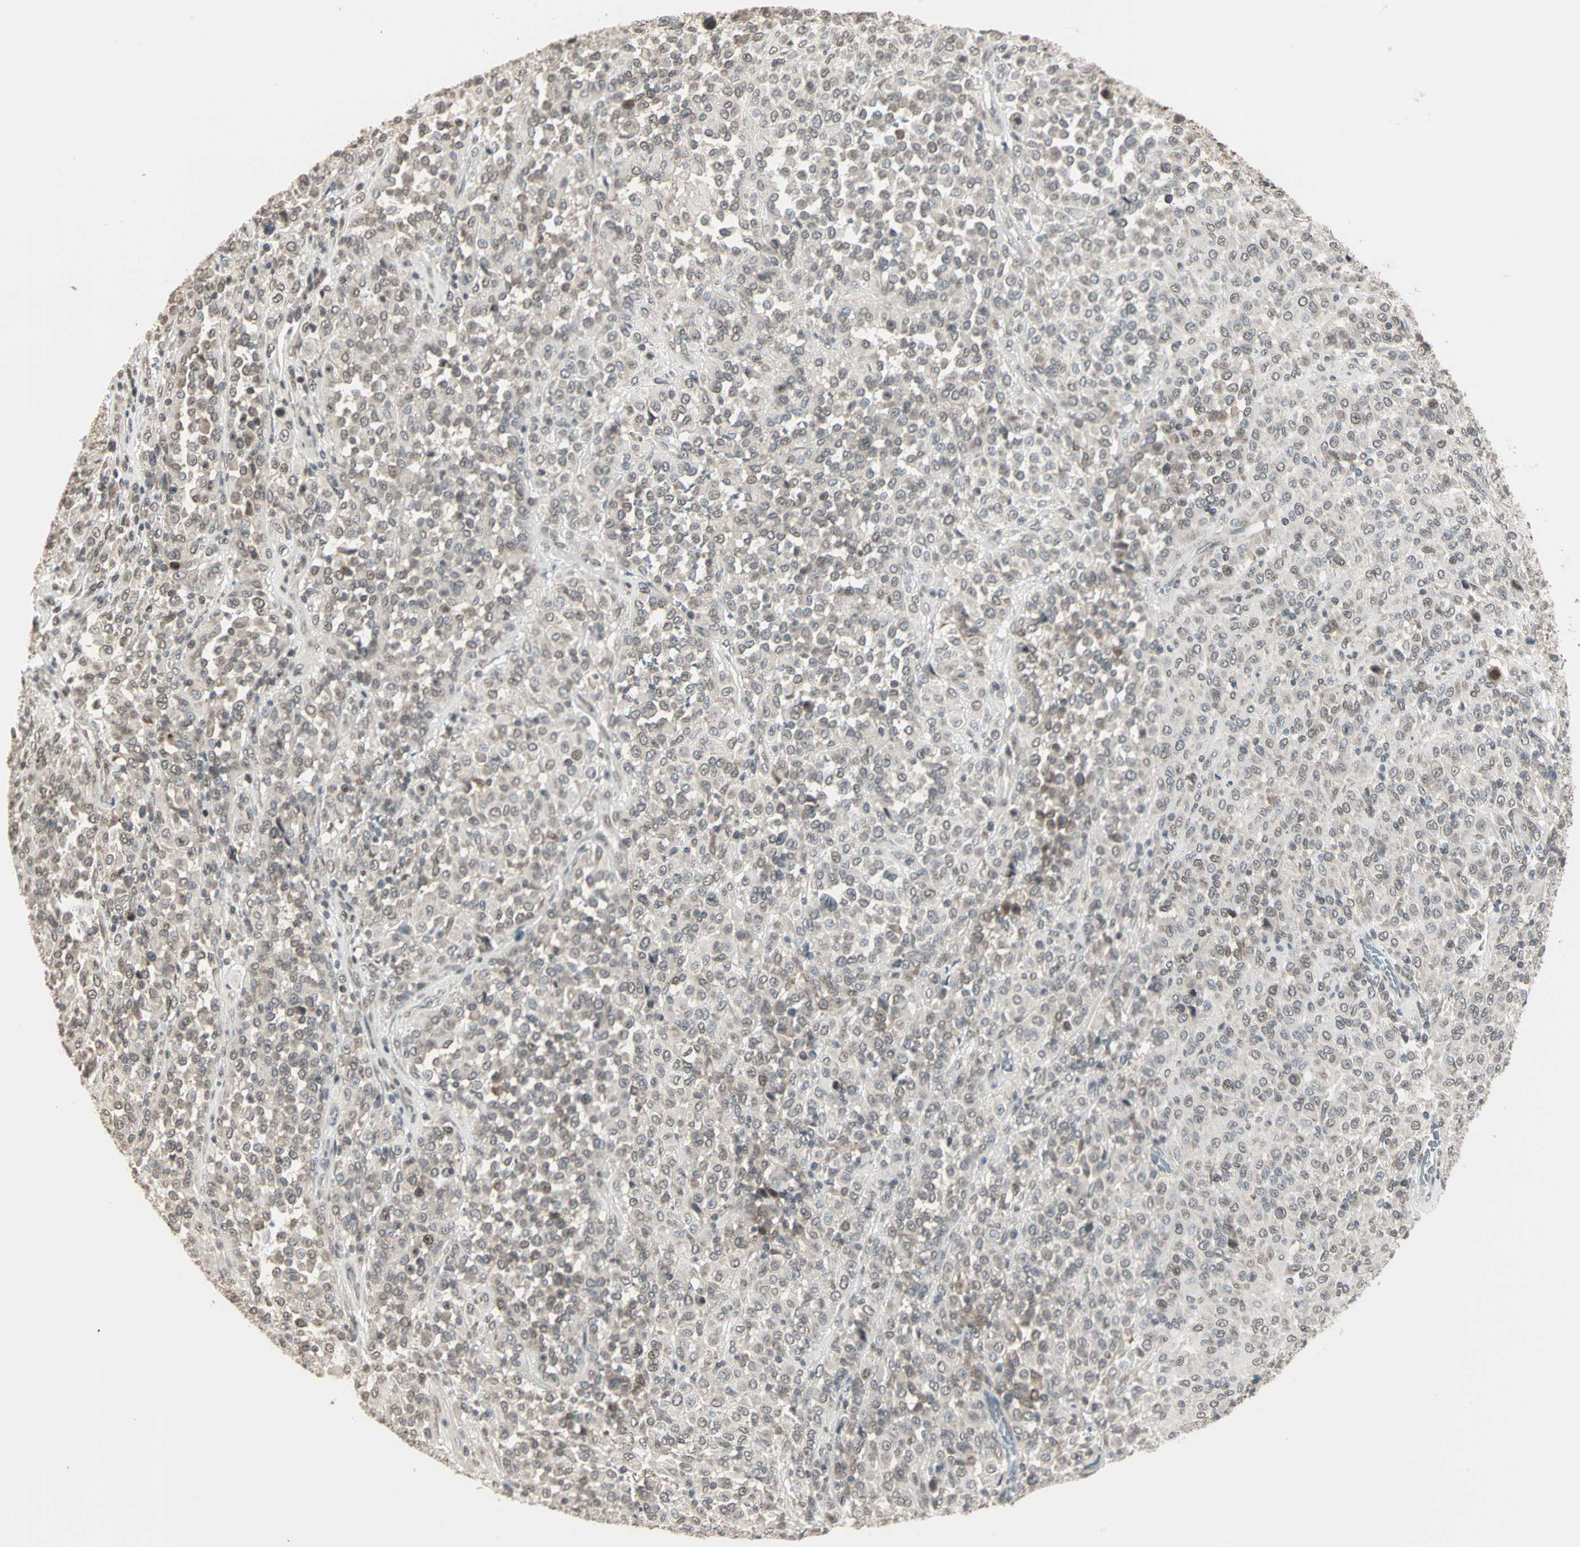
{"staining": {"intensity": "weak", "quantity": "<25%", "location": "cytoplasmic/membranous,nuclear"}, "tissue": "melanoma", "cell_type": "Tumor cells", "image_type": "cancer", "snomed": [{"axis": "morphology", "description": "Malignant melanoma, Metastatic site"}, {"axis": "topography", "description": "Pancreas"}], "caption": "Tumor cells show no significant positivity in melanoma.", "gene": "CBLC", "patient": {"sex": "female", "age": 30}}